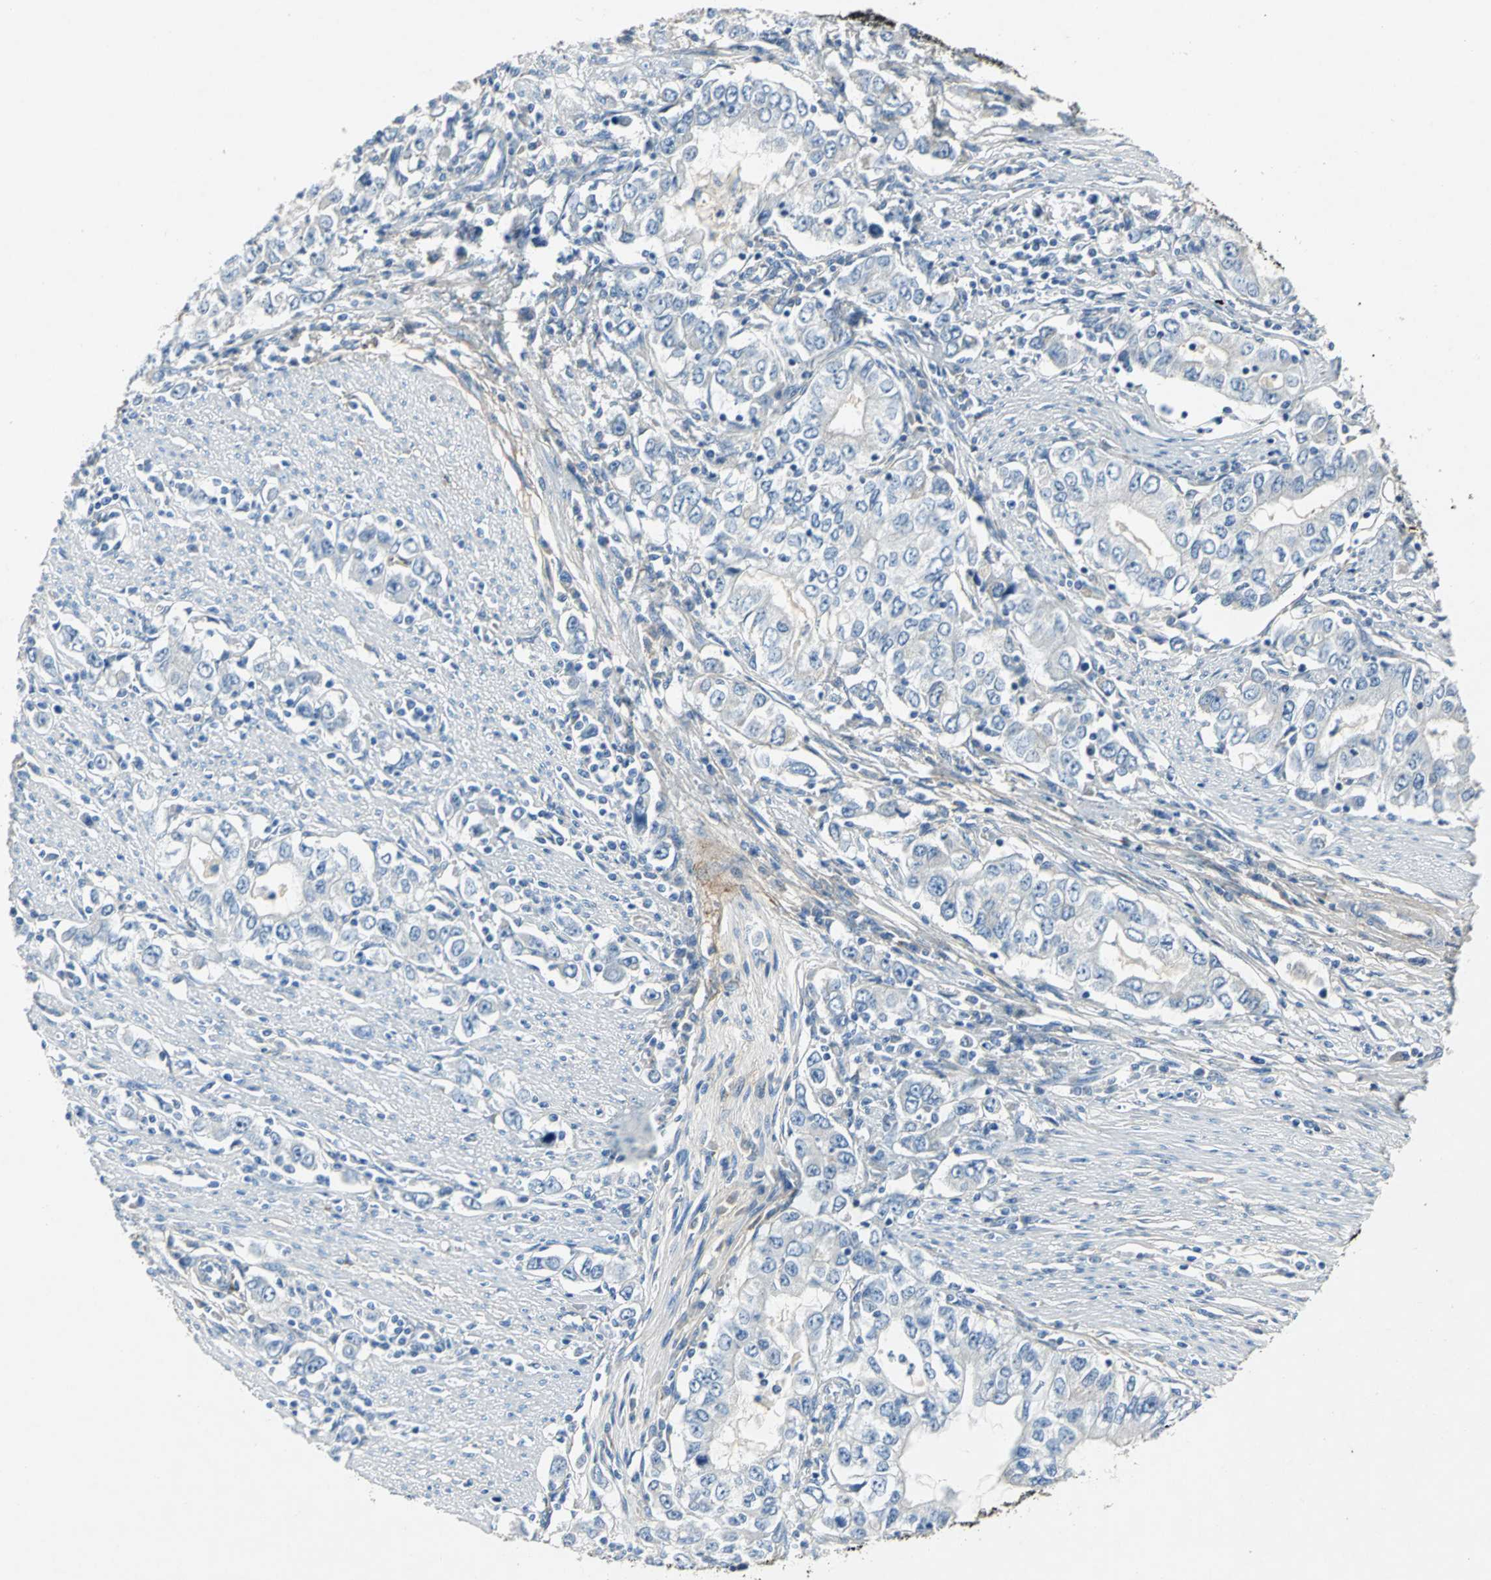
{"staining": {"intensity": "negative", "quantity": "none", "location": "none"}, "tissue": "stomach cancer", "cell_type": "Tumor cells", "image_type": "cancer", "snomed": [{"axis": "morphology", "description": "Adenocarcinoma, NOS"}, {"axis": "topography", "description": "Stomach, lower"}], "caption": "A high-resolution histopathology image shows immunohistochemistry staining of stomach cancer (adenocarcinoma), which displays no significant staining in tumor cells.", "gene": "EFNB3", "patient": {"sex": "female", "age": 72}}